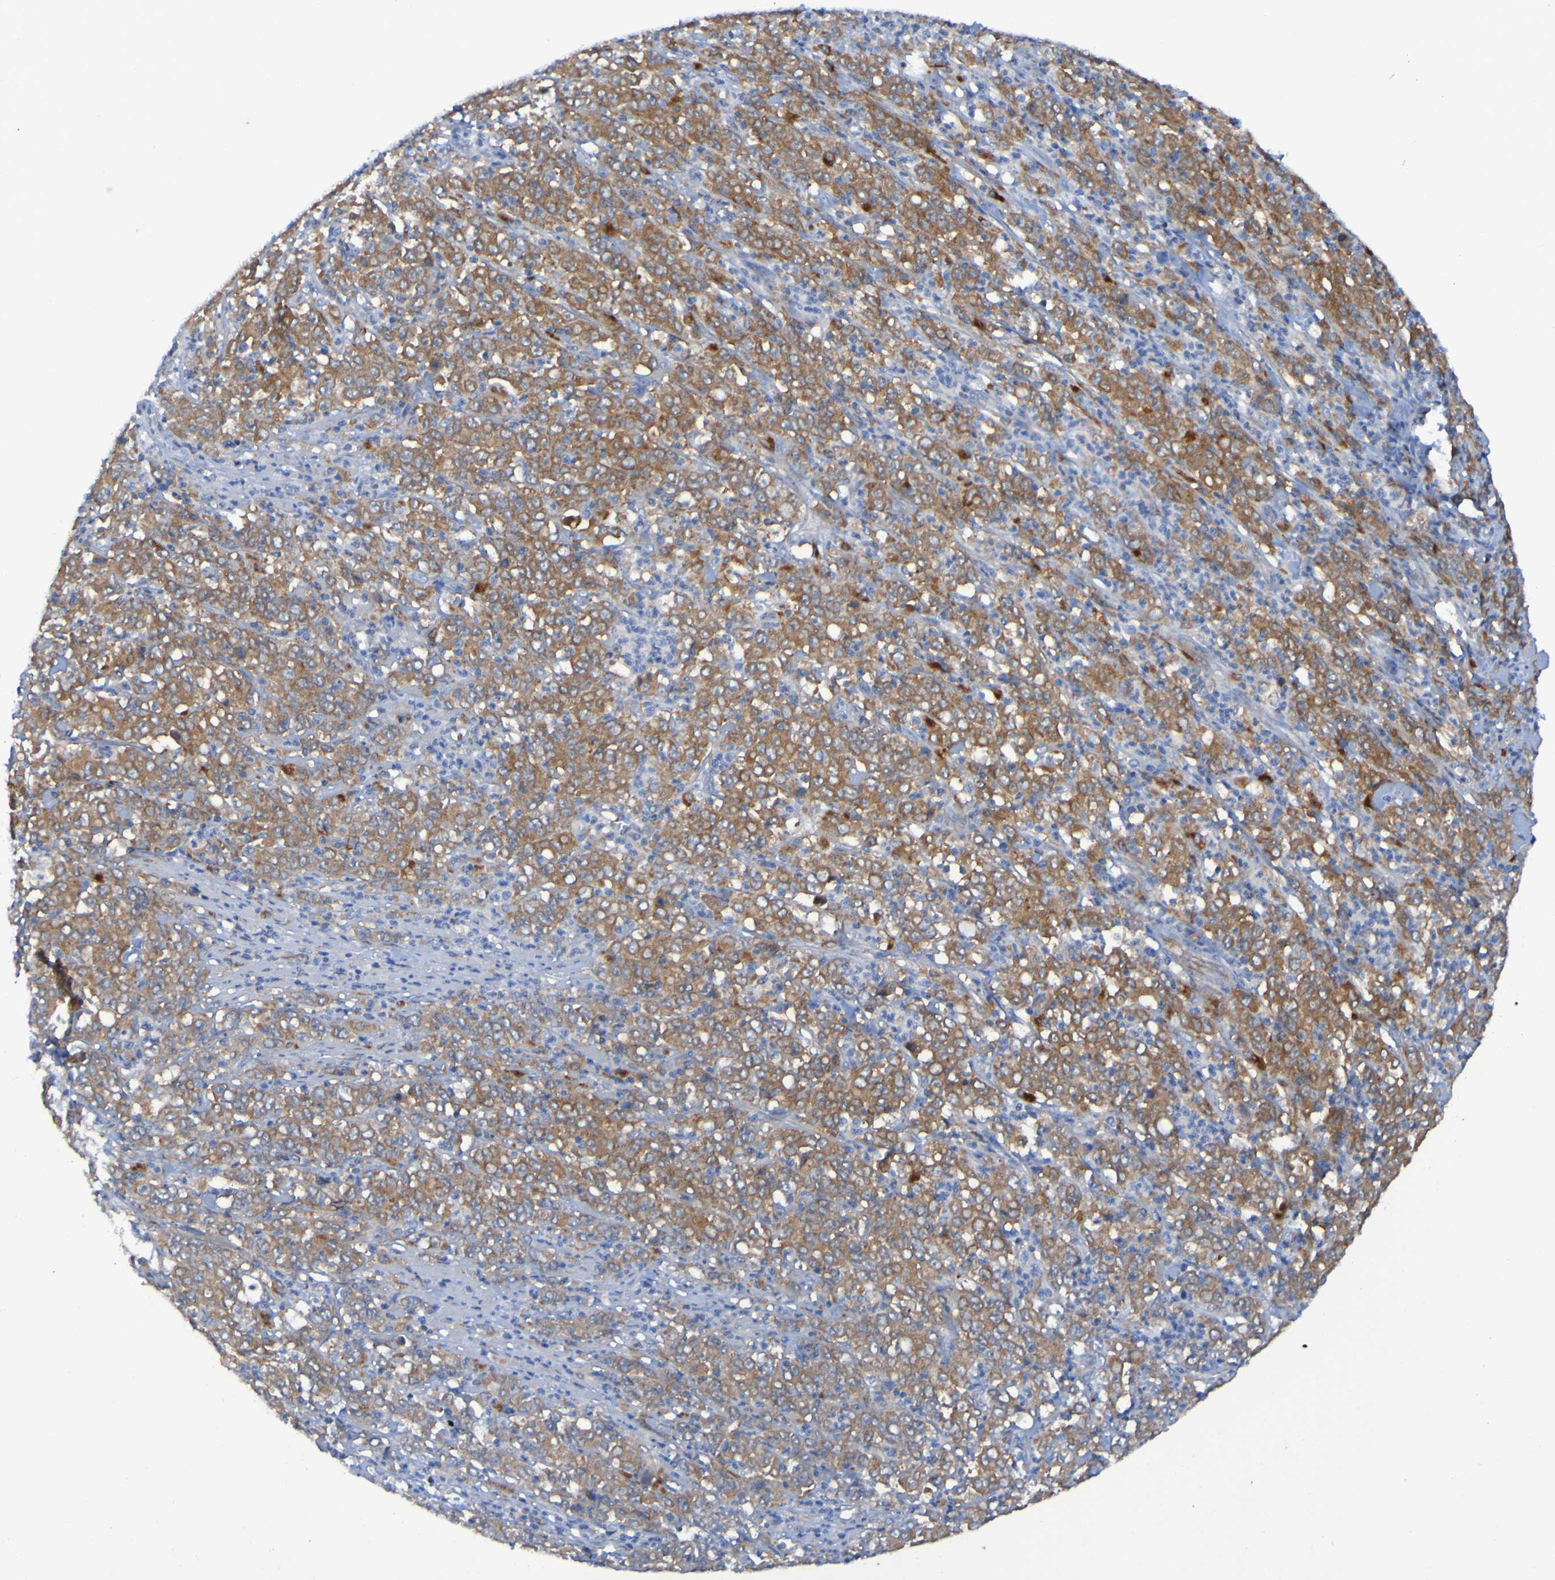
{"staining": {"intensity": "moderate", "quantity": ">75%", "location": "cytoplasmic/membranous"}, "tissue": "stomach cancer", "cell_type": "Tumor cells", "image_type": "cancer", "snomed": [{"axis": "morphology", "description": "Adenocarcinoma, NOS"}, {"axis": "topography", "description": "Stomach, lower"}], "caption": "Stomach adenocarcinoma stained with DAB immunohistochemistry (IHC) demonstrates medium levels of moderate cytoplasmic/membranous positivity in about >75% of tumor cells.", "gene": "ARHGEF16", "patient": {"sex": "female", "age": 71}}